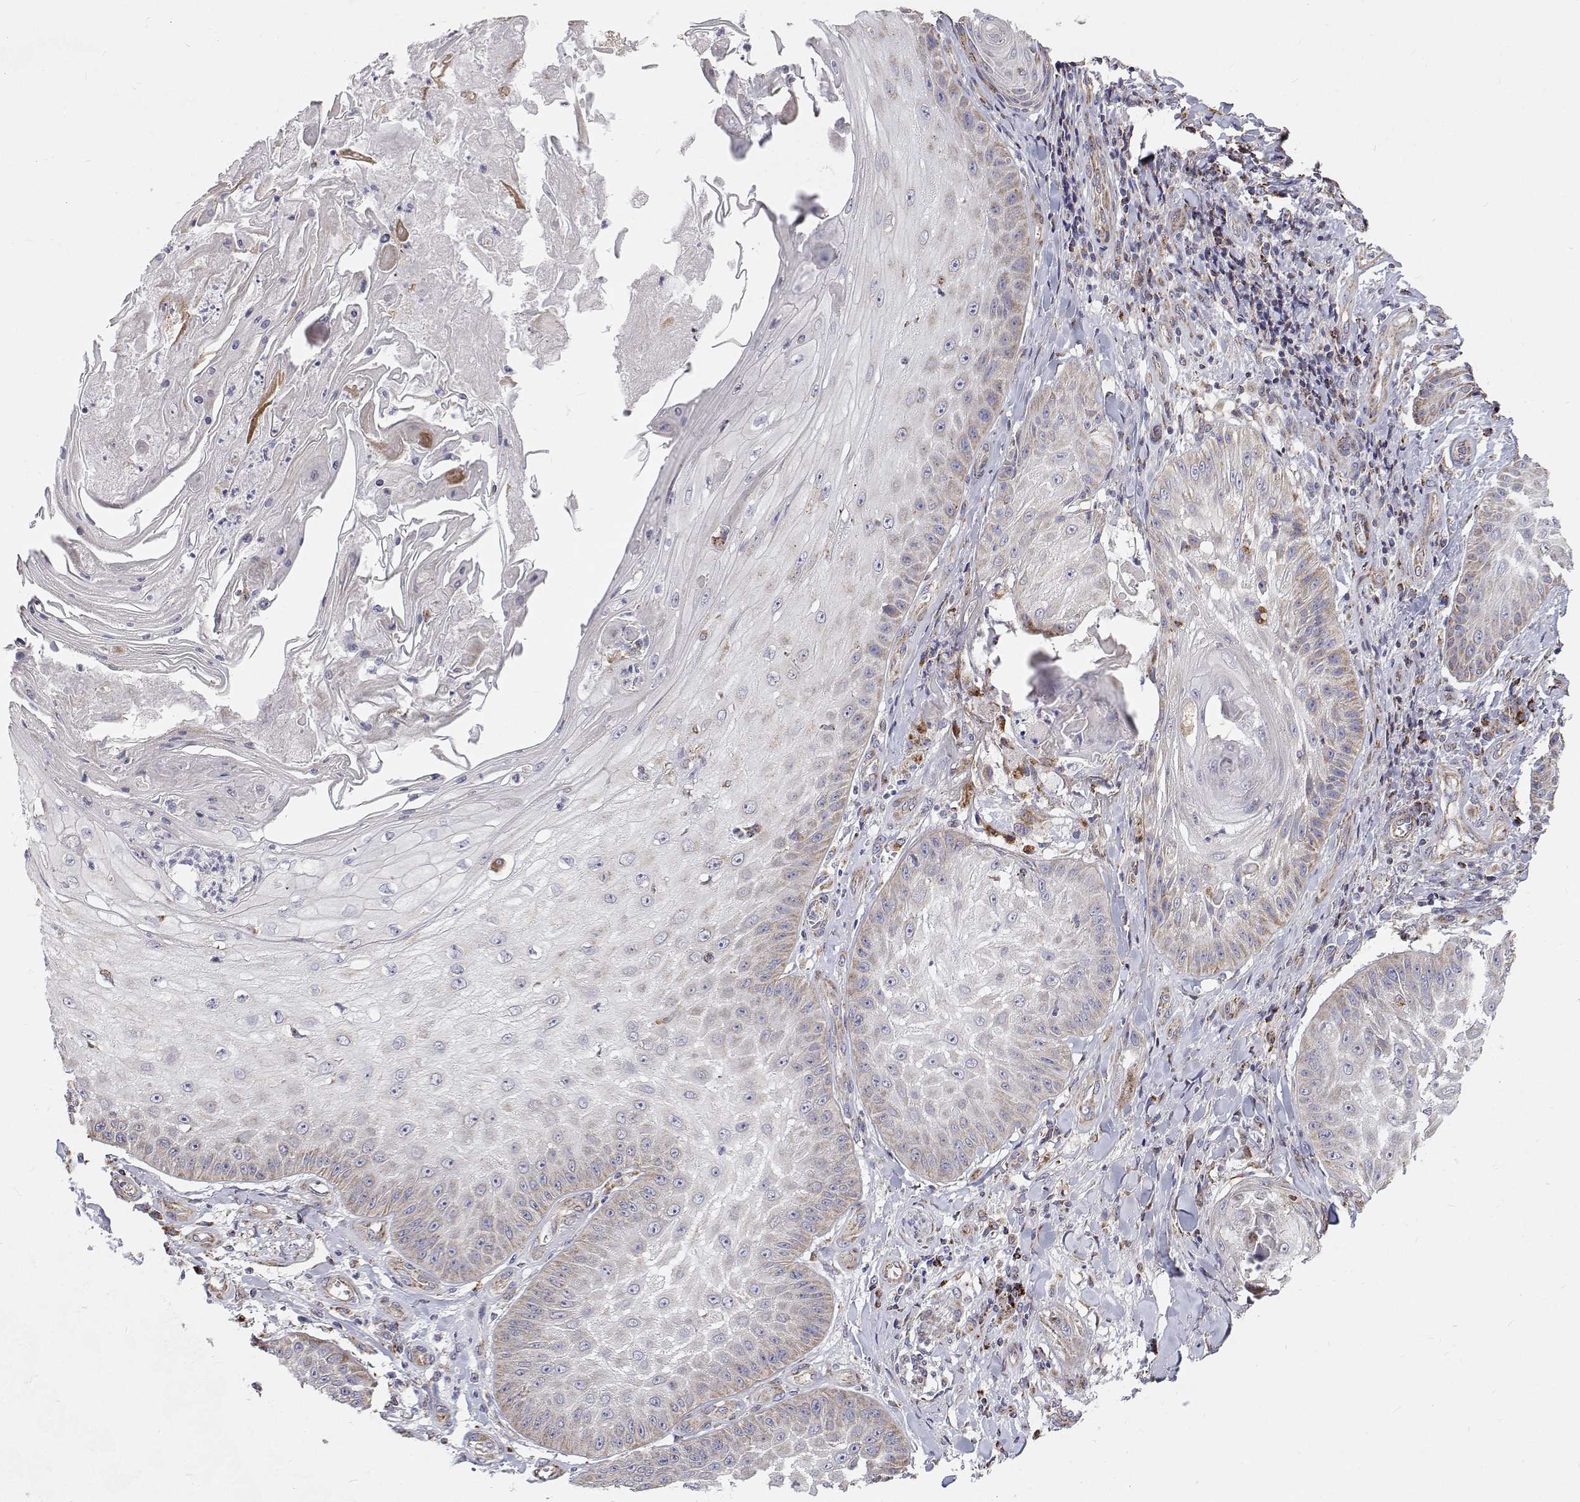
{"staining": {"intensity": "weak", "quantity": "<25%", "location": "cytoplasmic/membranous"}, "tissue": "skin cancer", "cell_type": "Tumor cells", "image_type": "cancer", "snomed": [{"axis": "morphology", "description": "Squamous cell carcinoma, NOS"}, {"axis": "topography", "description": "Skin"}], "caption": "There is no significant staining in tumor cells of skin cancer (squamous cell carcinoma). (Brightfield microscopy of DAB (3,3'-diaminobenzidine) immunohistochemistry at high magnification).", "gene": "SPICE1", "patient": {"sex": "male", "age": 70}}